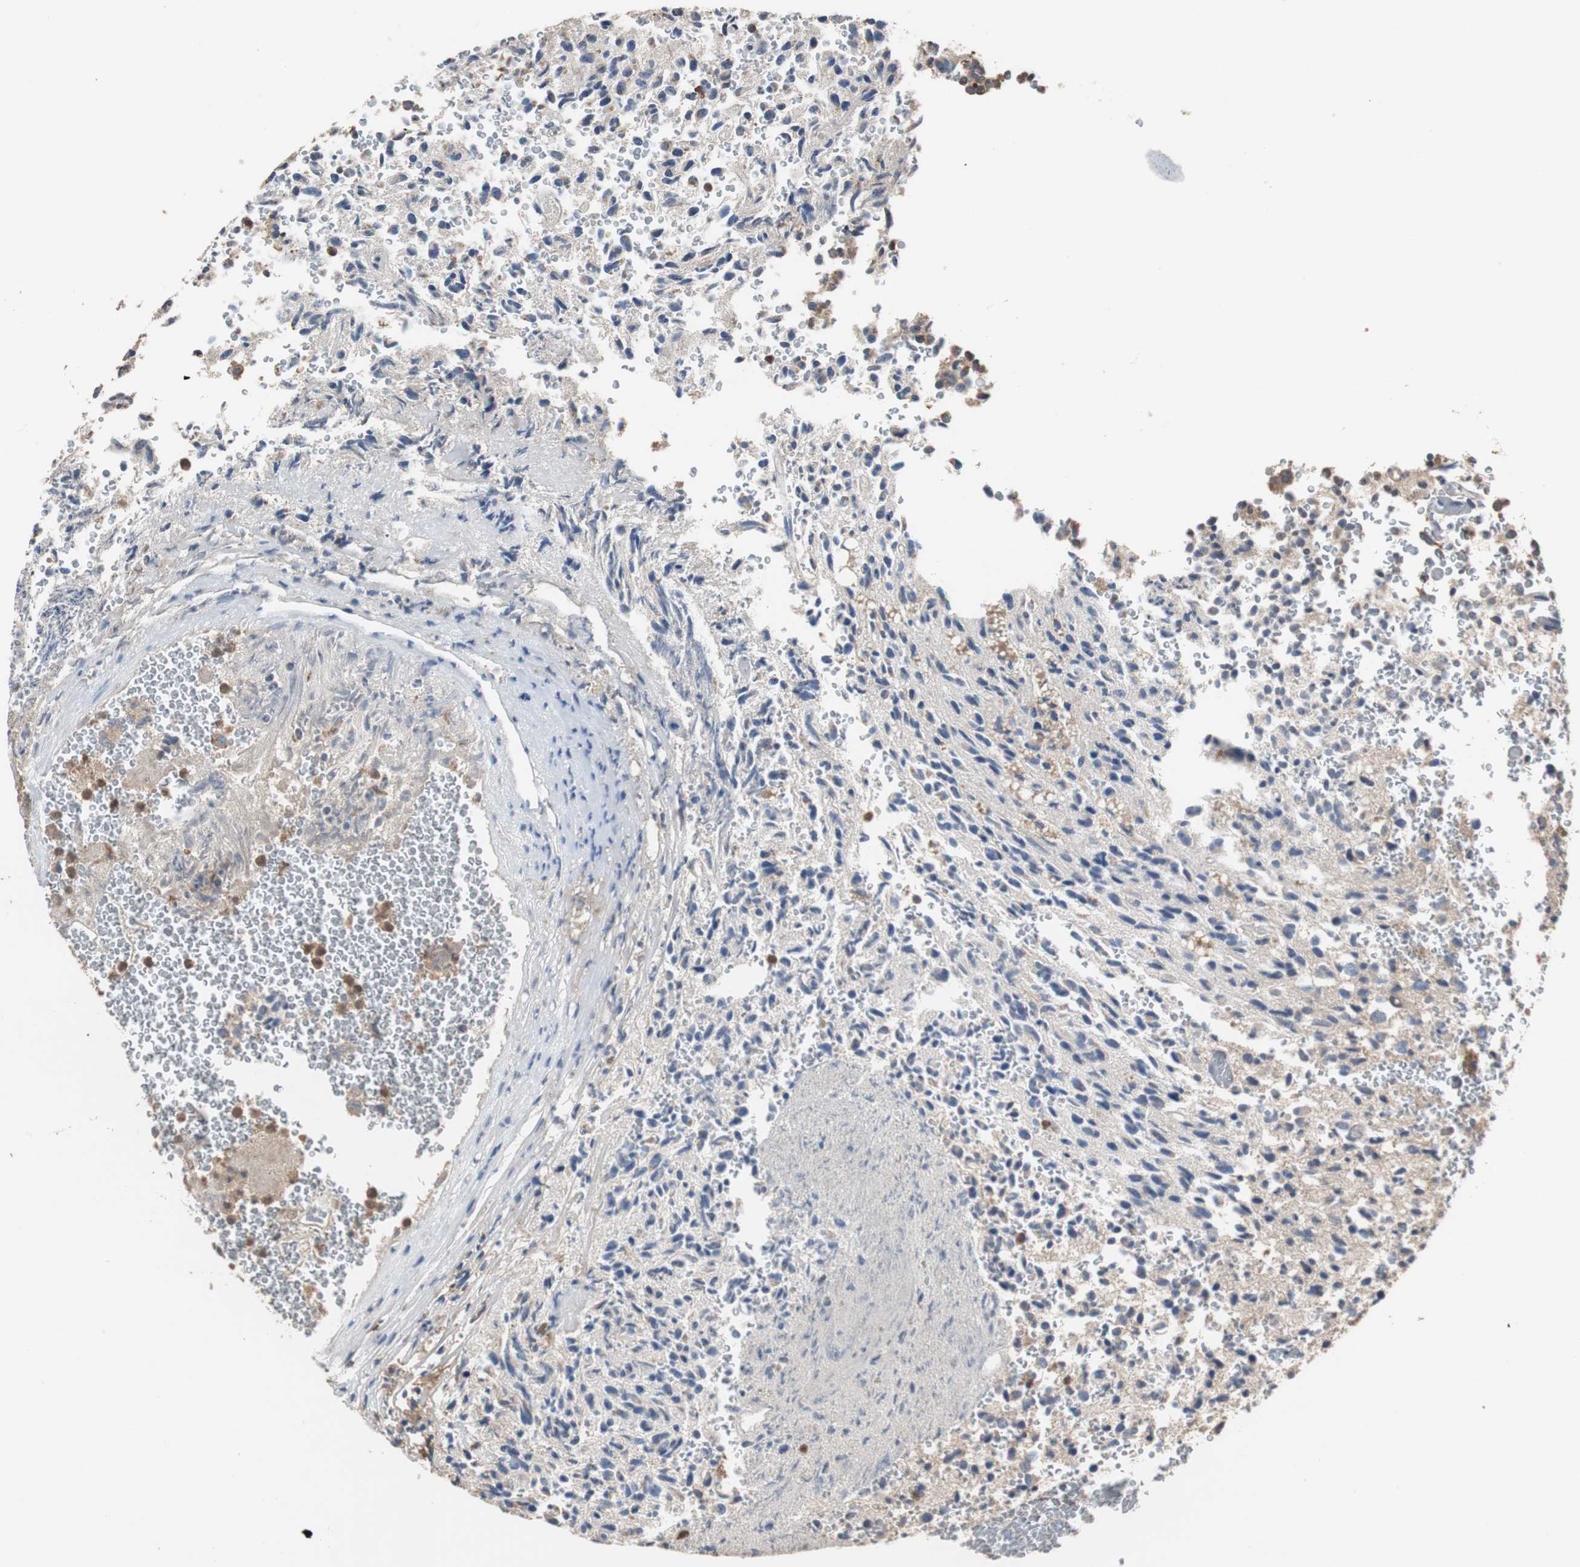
{"staining": {"intensity": "weak", "quantity": "25%-75%", "location": "cytoplasmic/membranous"}, "tissue": "glioma", "cell_type": "Tumor cells", "image_type": "cancer", "snomed": [{"axis": "morphology", "description": "Glioma, malignant, High grade"}, {"axis": "topography", "description": "pancreas cauda"}], "caption": "This photomicrograph shows immunohistochemistry staining of high-grade glioma (malignant), with low weak cytoplasmic/membranous expression in approximately 25%-75% of tumor cells.", "gene": "SCIMP", "patient": {"sex": "male", "age": 60}}